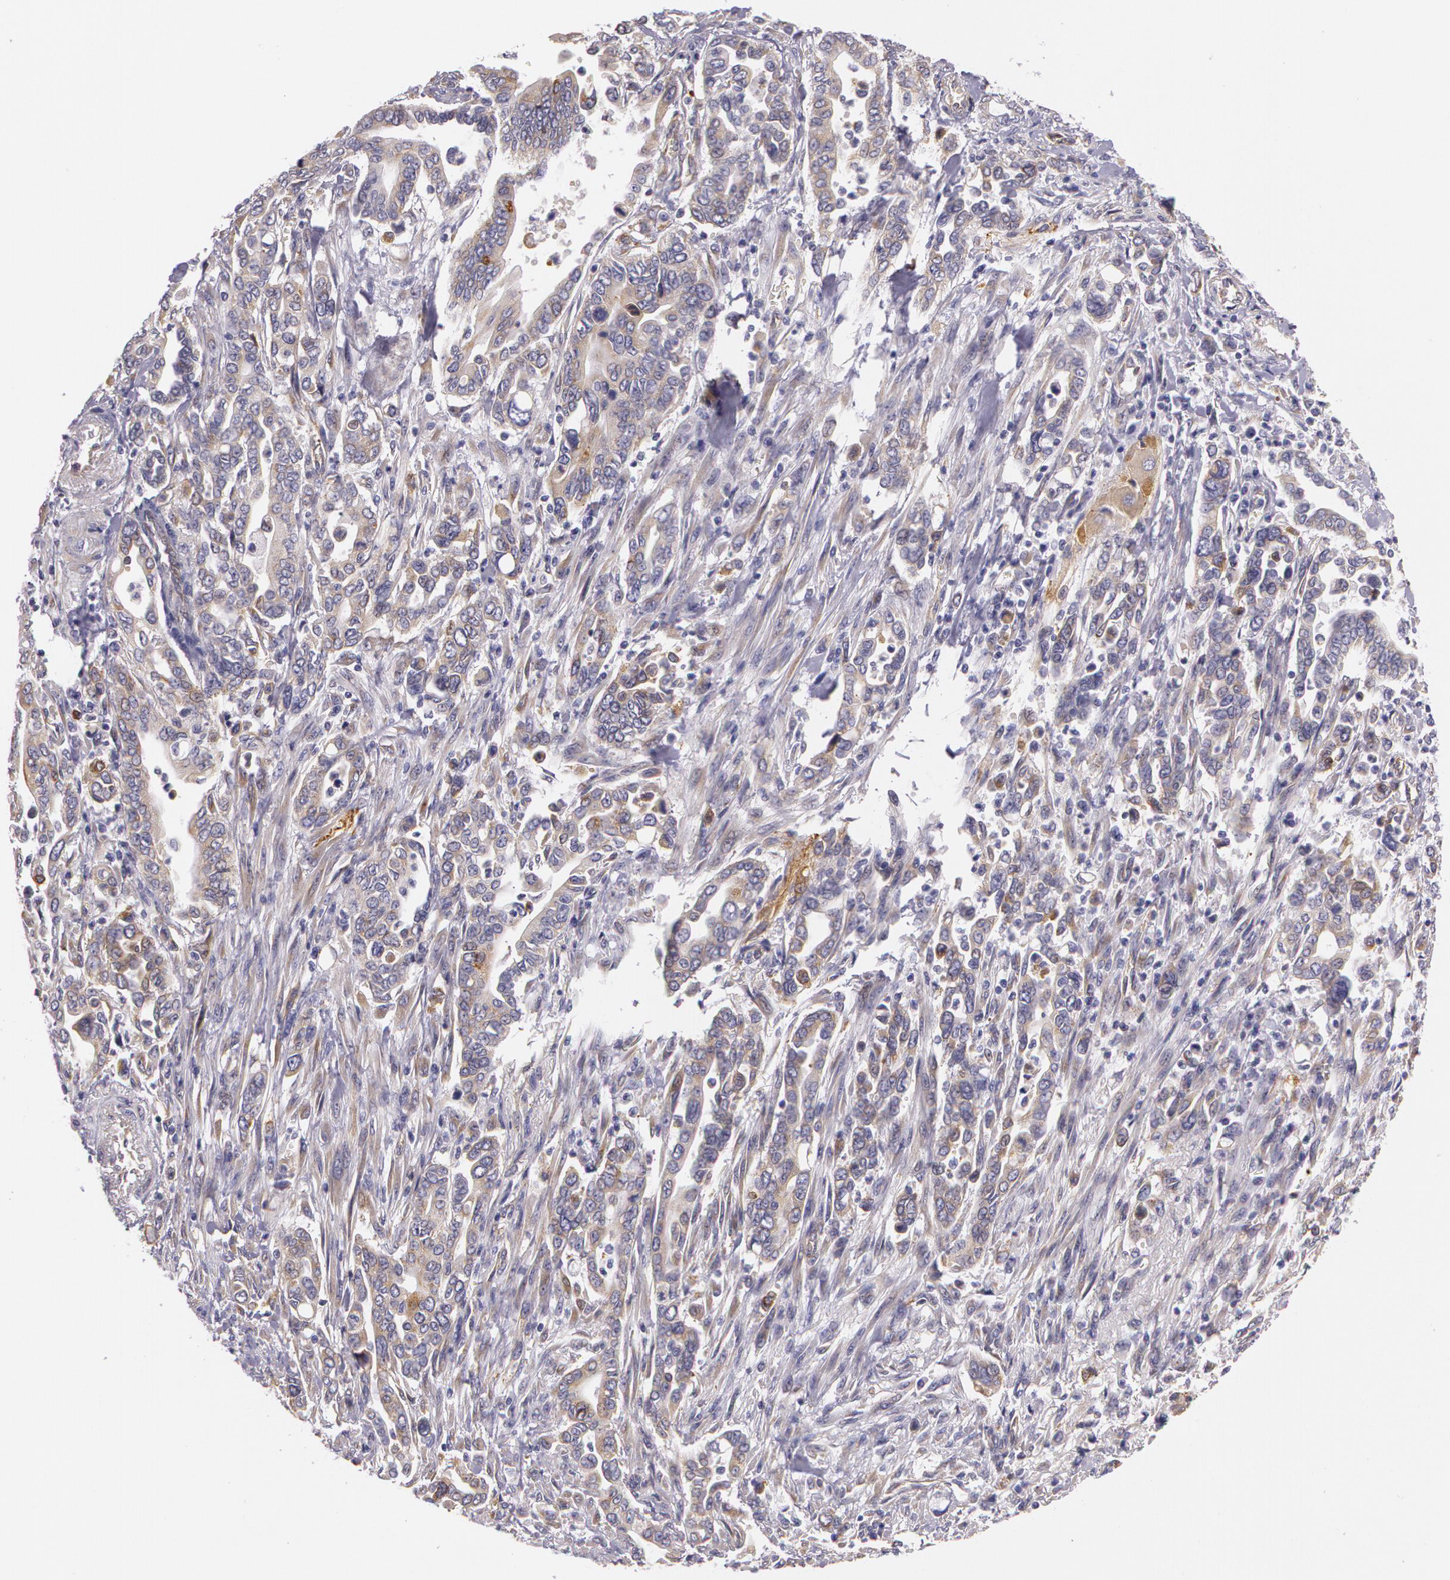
{"staining": {"intensity": "weak", "quantity": "25%-75%", "location": "cytoplasmic/membranous"}, "tissue": "pancreatic cancer", "cell_type": "Tumor cells", "image_type": "cancer", "snomed": [{"axis": "morphology", "description": "Adenocarcinoma, NOS"}, {"axis": "topography", "description": "Pancreas"}], "caption": "Pancreatic cancer stained for a protein (brown) reveals weak cytoplasmic/membranous positive staining in approximately 25%-75% of tumor cells.", "gene": "APP", "patient": {"sex": "female", "age": 57}}